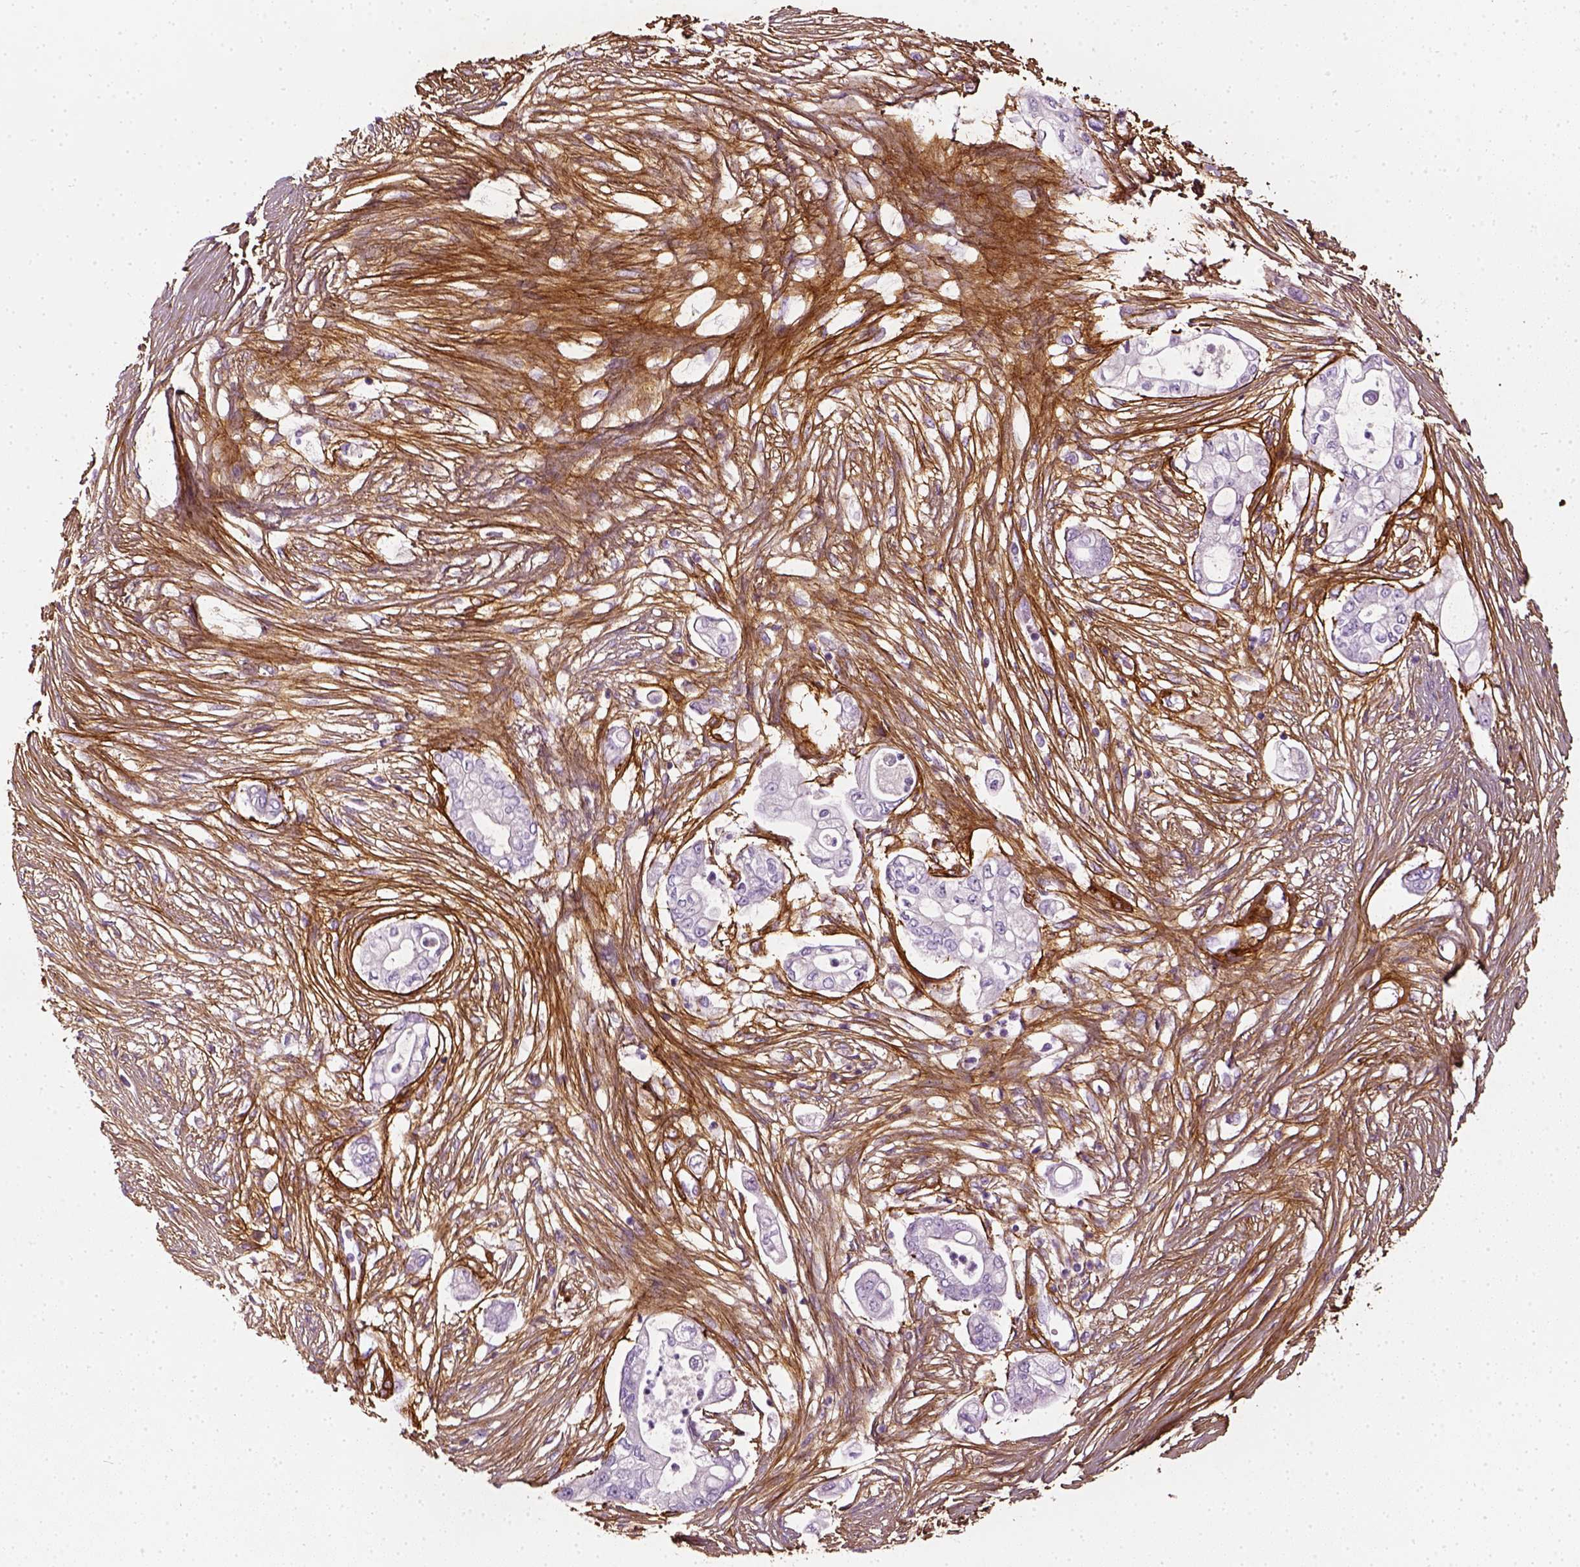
{"staining": {"intensity": "negative", "quantity": "none", "location": "none"}, "tissue": "pancreatic cancer", "cell_type": "Tumor cells", "image_type": "cancer", "snomed": [{"axis": "morphology", "description": "Adenocarcinoma, NOS"}, {"axis": "topography", "description": "Pancreas"}], "caption": "Immunohistochemical staining of pancreatic cancer reveals no significant expression in tumor cells.", "gene": "COL6A2", "patient": {"sex": "female", "age": 69}}